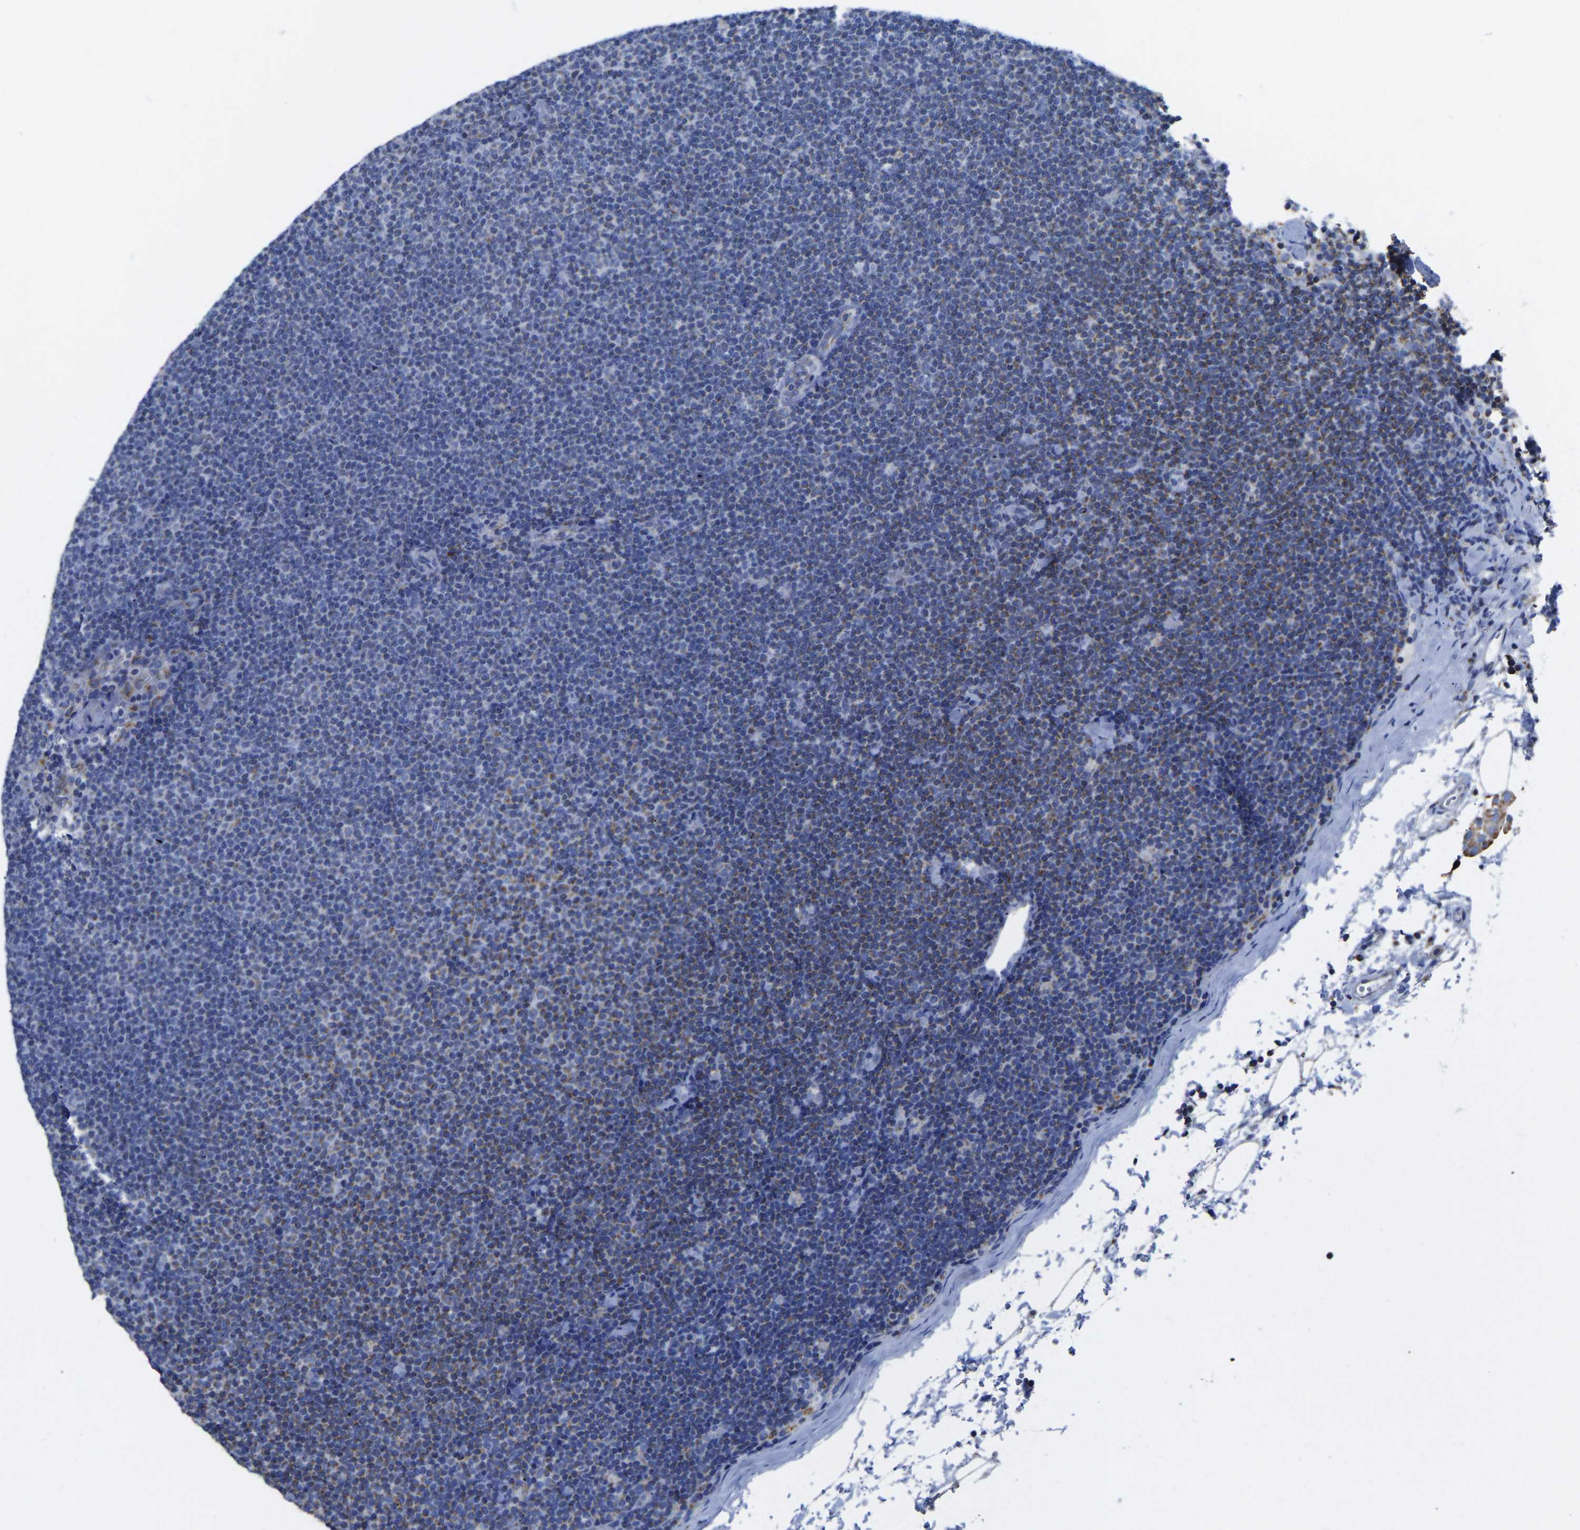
{"staining": {"intensity": "weak", "quantity": "<25%", "location": "cytoplasmic/membranous"}, "tissue": "lymphoma", "cell_type": "Tumor cells", "image_type": "cancer", "snomed": [{"axis": "morphology", "description": "Malignant lymphoma, non-Hodgkin's type, Low grade"}, {"axis": "topography", "description": "Lymph node"}], "caption": "Immunohistochemistry of human lymphoma reveals no staining in tumor cells.", "gene": "ETFA", "patient": {"sex": "female", "age": 53}}